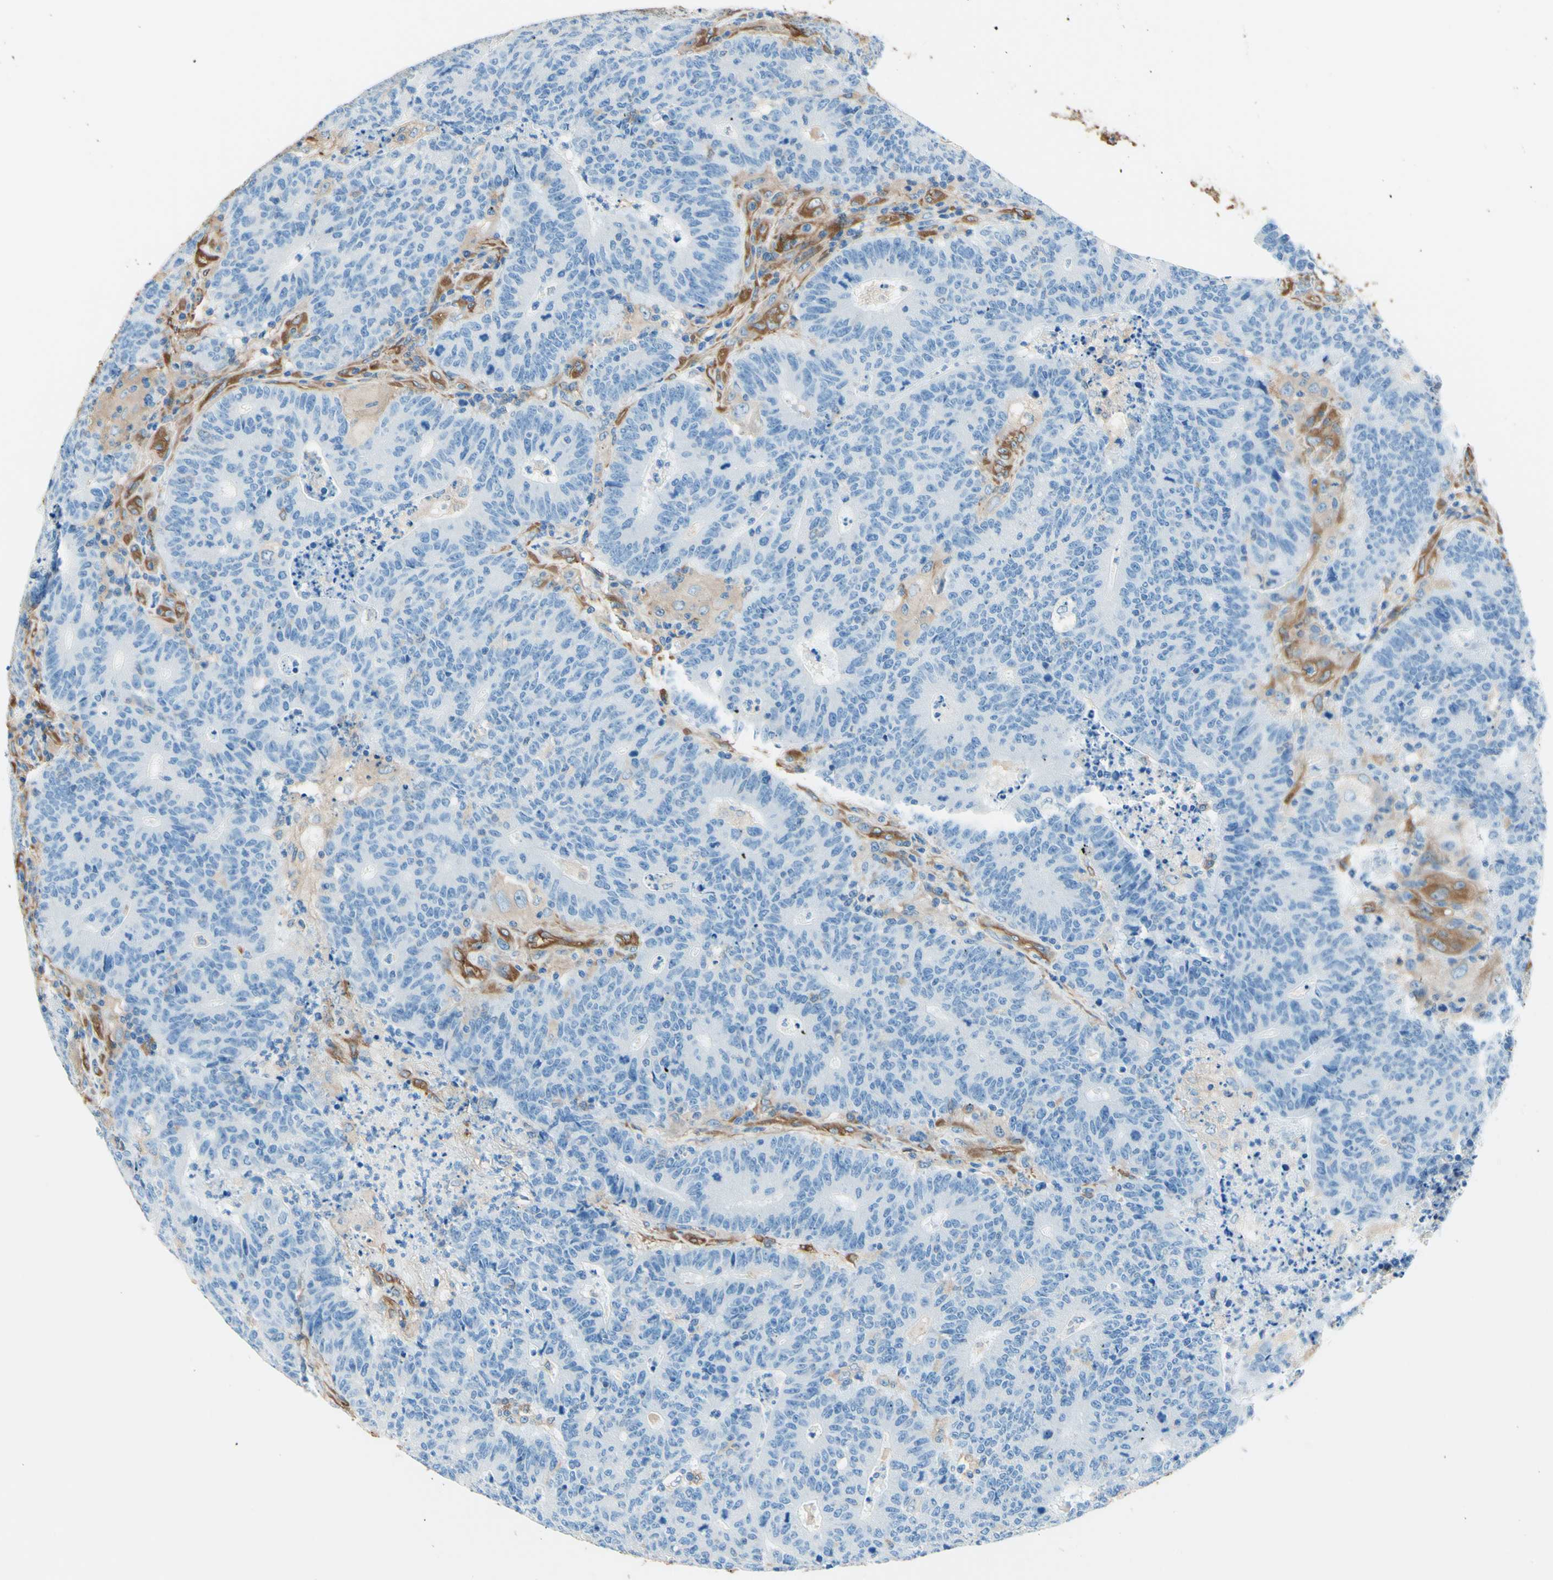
{"staining": {"intensity": "negative", "quantity": "none", "location": "none"}, "tissue": "colorectal cancer", "cell_type": "Tumor cells", "image_type": "cancer", "snomed": [{"axis": "morphology", "description": "Normal tissue, NOS"}, {"axis": "morphology", "description": "Adenocarcinoma, NOS"}, {"axis": "topography", "description": "Colon"}], "caption": "Immunohistochemical staining of colorectal cancer shows no significant expression in tumor cells.", "gene": "DPYSL3", "patient": {"sex": "female", "age": 75}}